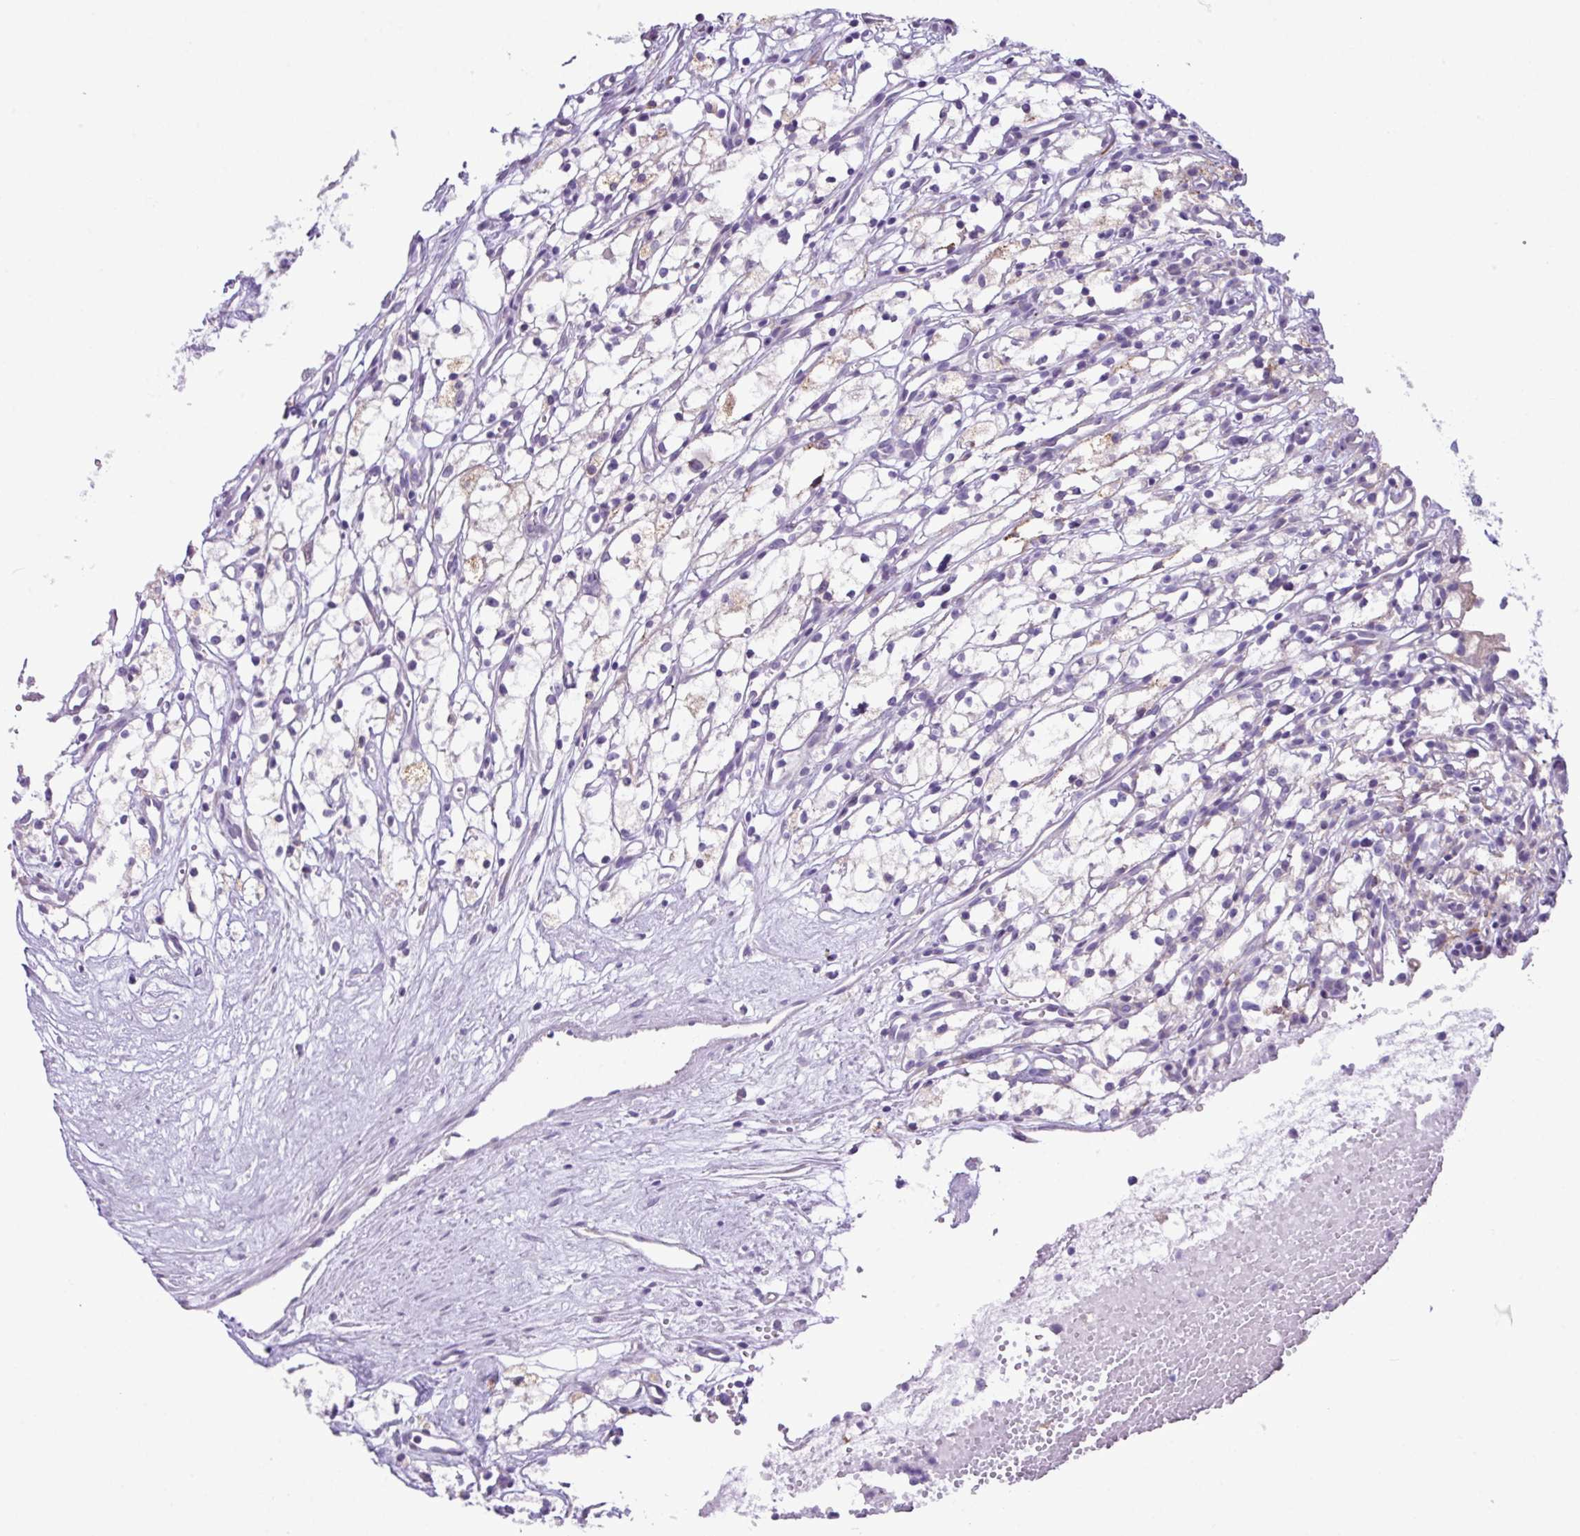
{"staining": {"intensity": "negative", "quantity": "none", "location": "none"}, "tissue": "renal cancer", "cell_type": "Tumor cells", "image_type": "cancer", "snomed": [{"axis": "morphology", "description": "Adenocarcinoma, NOS"}, {"axis": "topography", "description": "Kidney"}], "caption": "High magnification brightfield microscopy of renal cancer (adenocarcinoma) stained with DAB (3,3'-diaminobenzidine) (brown) and counterstained with hematoxylin (blue): tumor cells show no significant staining.", "gene": "RGS21", "patient": {"sex": "male", "age": 59}}